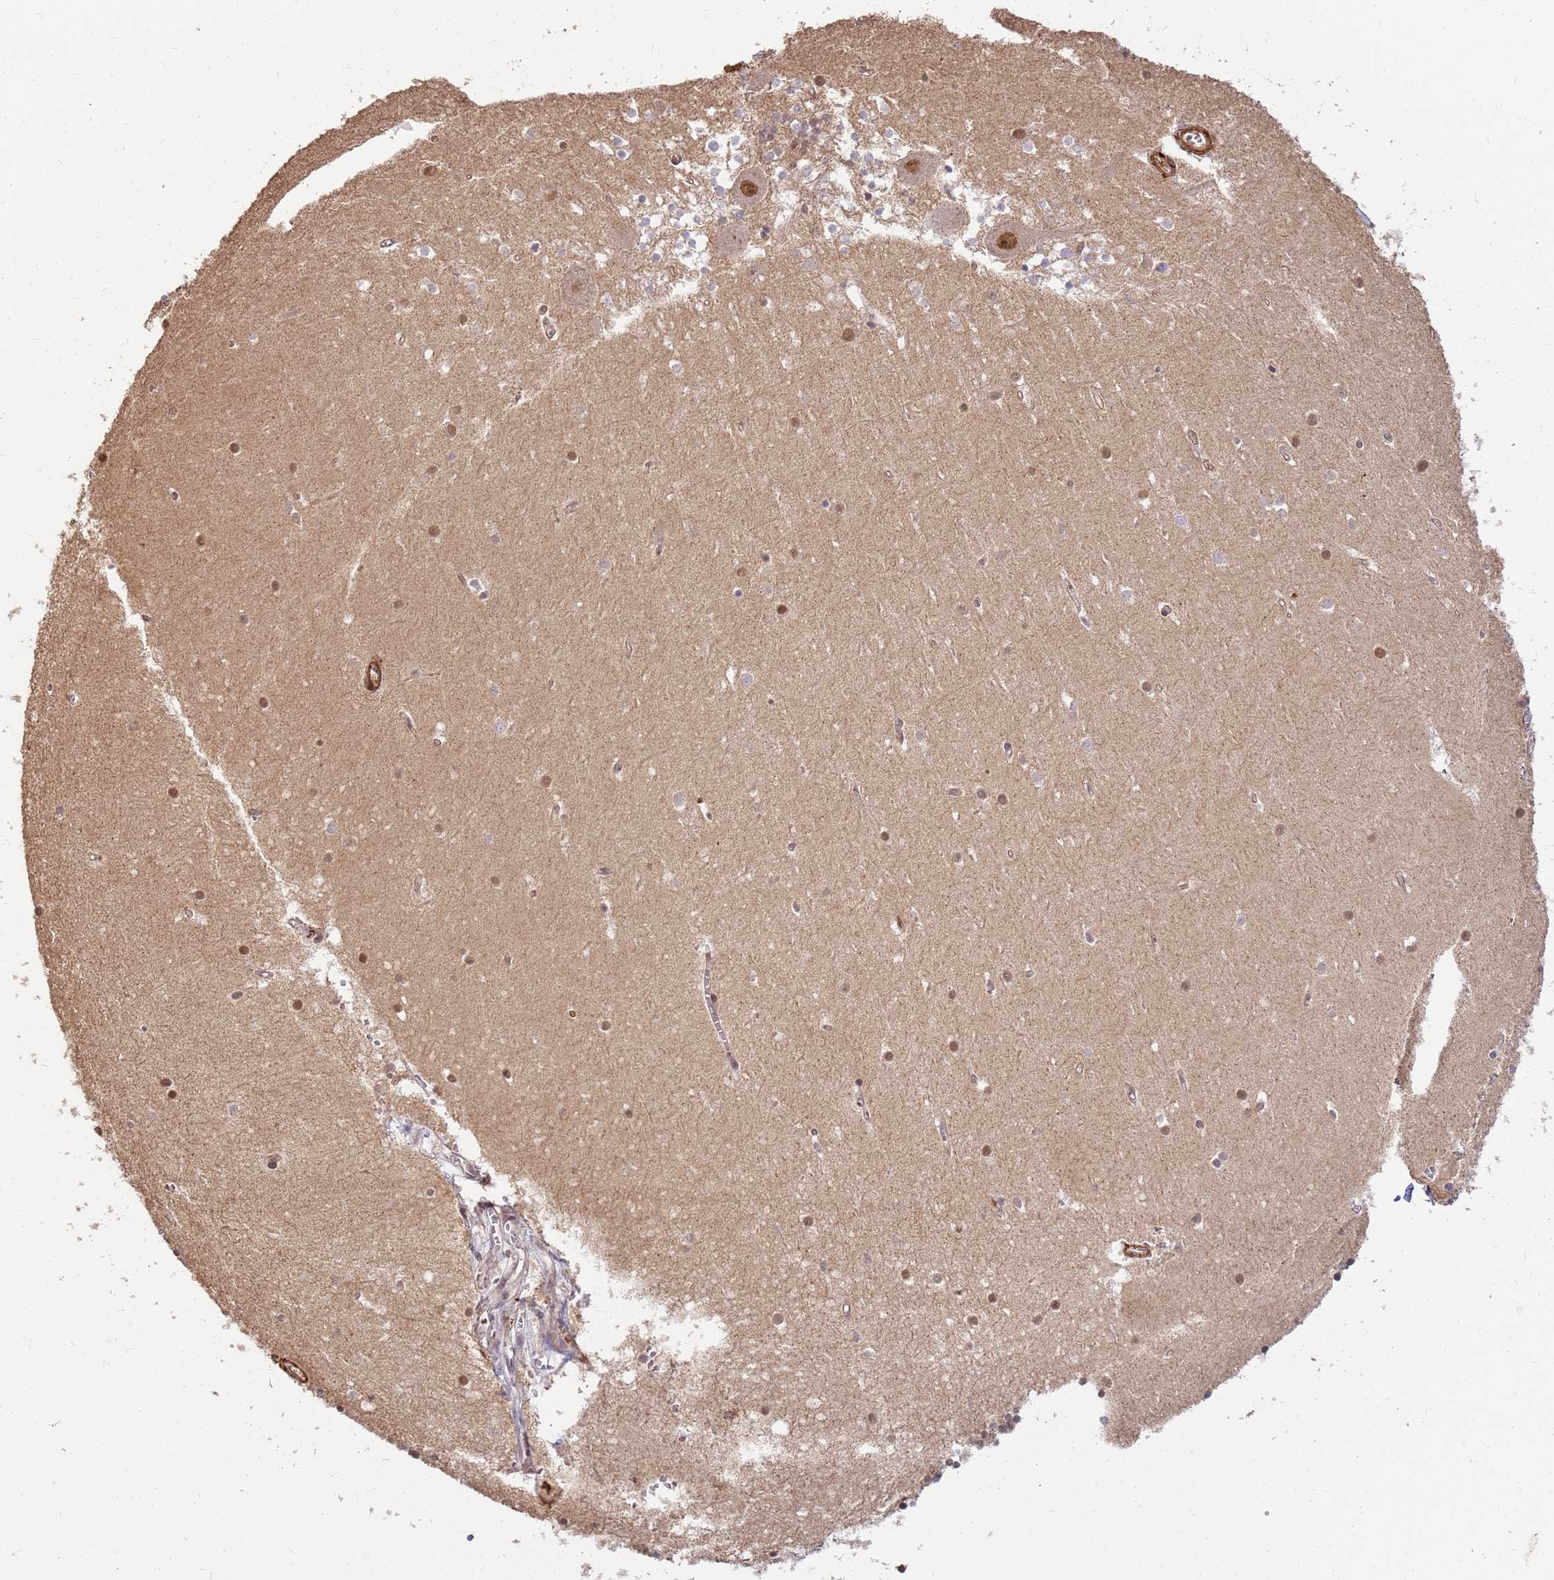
{"staining": {"intensity": "moderate", "quantity": "25%-75%", "location": "nuclear"}, "tissue": "cerebellum", "cell_type": "Cells in granular layer", "image_type": "normal", "snomed": [{"axis": "morphology", "description": "Normal tissue, NOS"}, {"axis": "topography", "description": "Cerebellum"}], "caption": "Immunohistochemistry (DAB) staining of normal human cerebellum demonstrates moderate nuclear protein expression in approximately 25%-75% of cells in granular layer.", "gene": "ST18", "patient": {"sex": "male", "age": 54}}